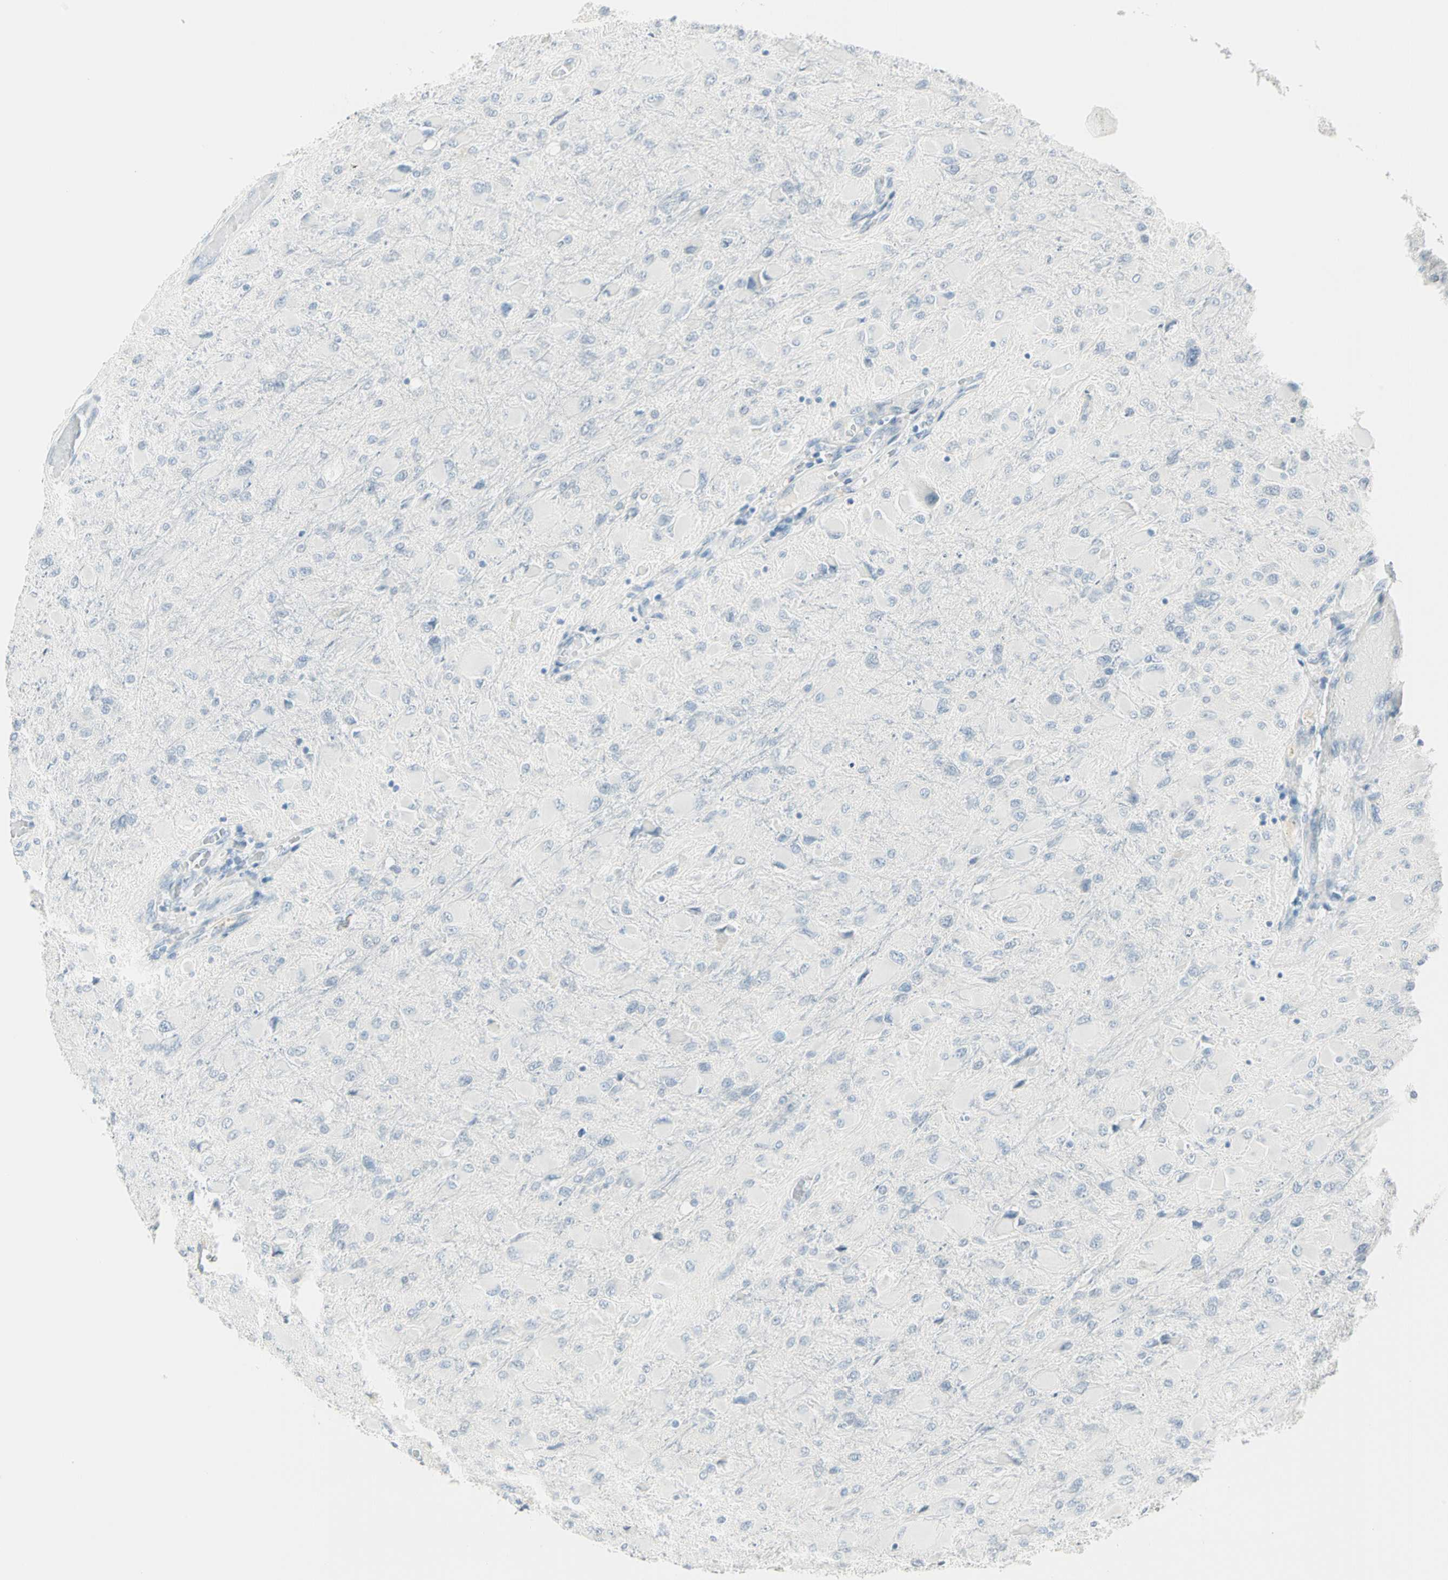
{"staining": {"intensity": "negative", "quantity": "none", "location": "none"}, "tissue": "glioma", "cell_type": "Tumor cells", "image_type": "cancer", "snomed": [{"axis": "morphology", "description": "Glioma, malignant, High grade"}, {"axis": "topography", "description": "Cerebral cortex"}], "caption": "Glioma was stained to show a protein in brown. There is no significant staining in tumor cells.", "gene": "MLLT10", "patient": {"sex": "female", "age": 36}}